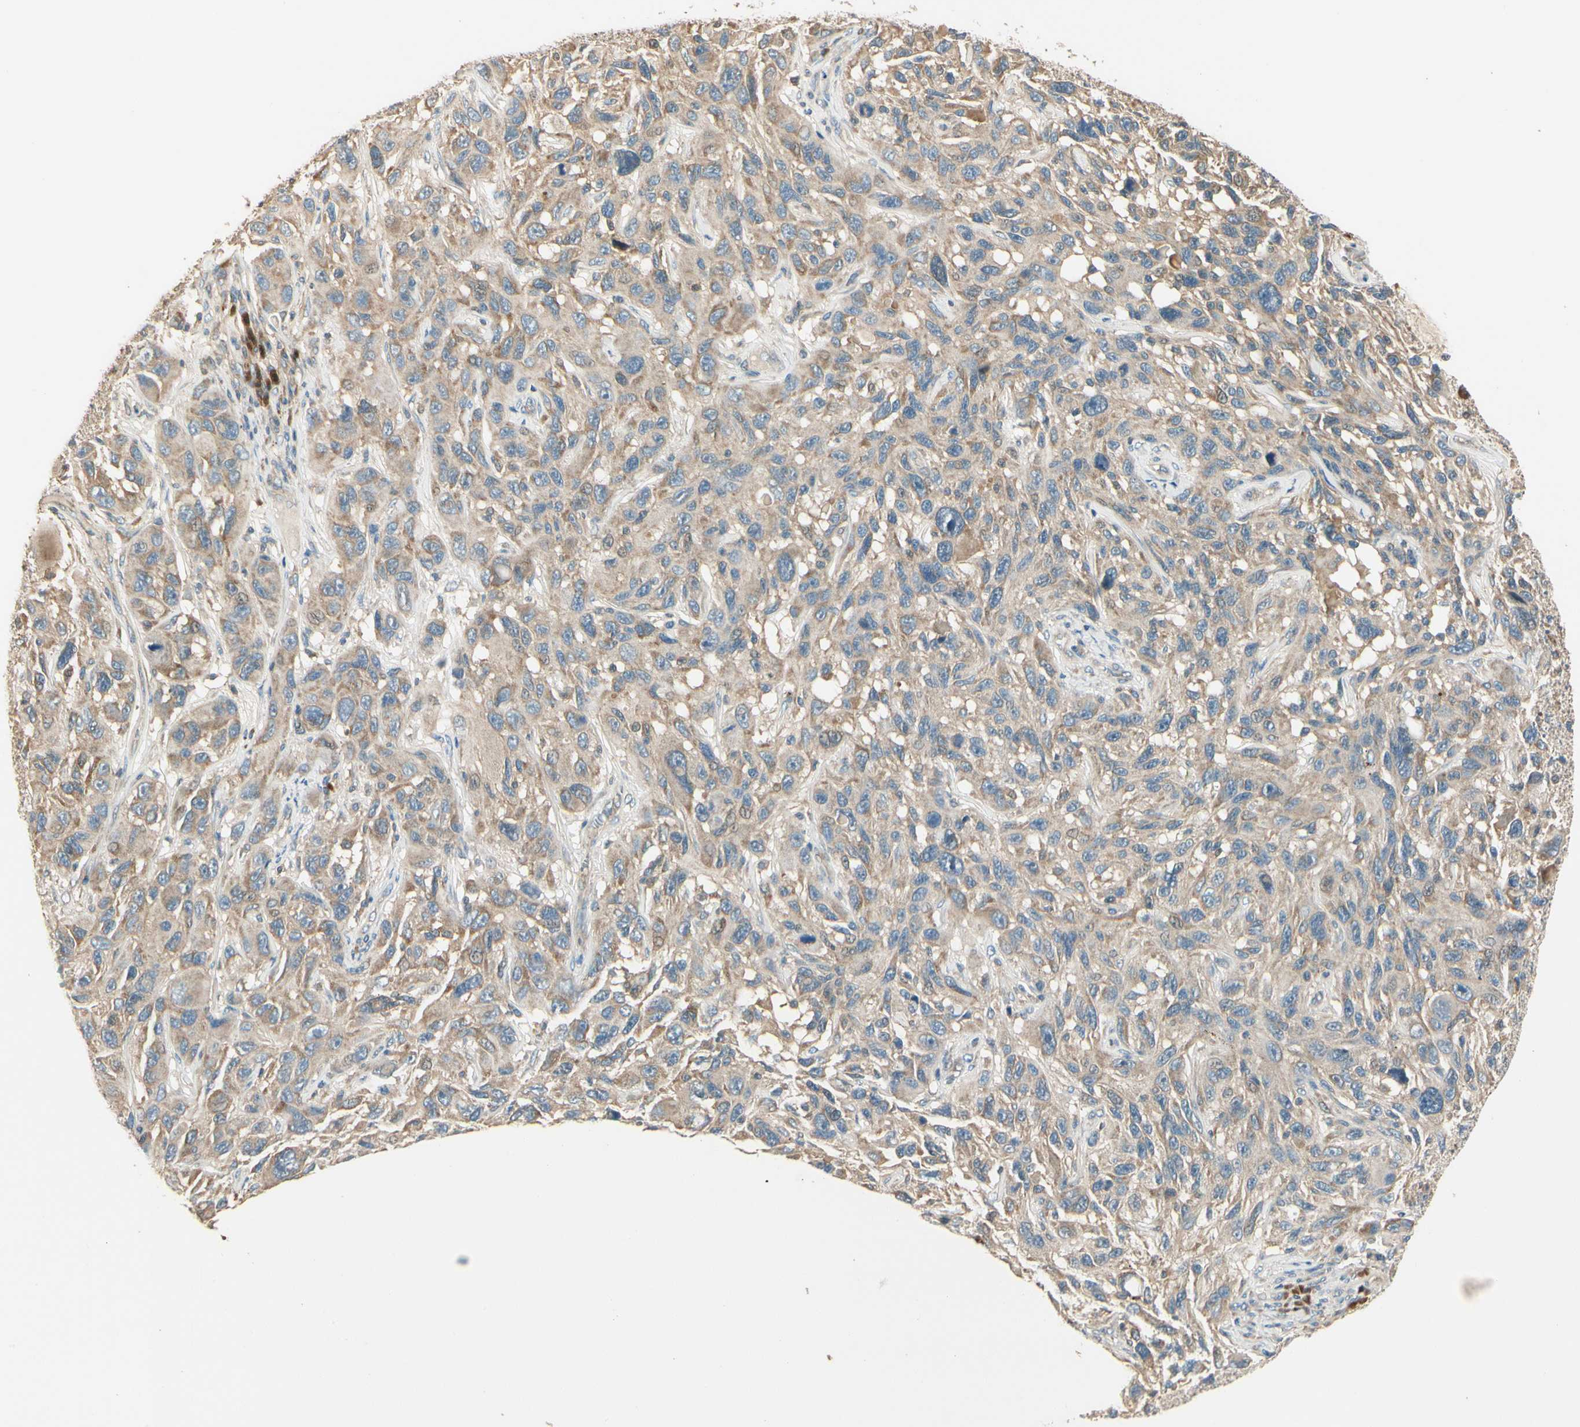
{"staining": {"intensity": "moderate", "quantity": "25%-75%", "location": "cytoplasmic/membranous"}, "tissue": "melanoma", "cell_type": "Tumor cells", "image_type": "cancer", "snomed": [{"axis": "morphology", "description": "Malignant melanoma, NOS"}, {"axis": "topography", "description": "Skin"}], "caption": "Immunohistochemistry of malignant melanoma reveals medium levels of moderate cytoplasmic/membranous positivity in about 25%-75% of tumor cells.", "gene": "PLXNA1", "patient": {"sex": "male", "age": 53}}